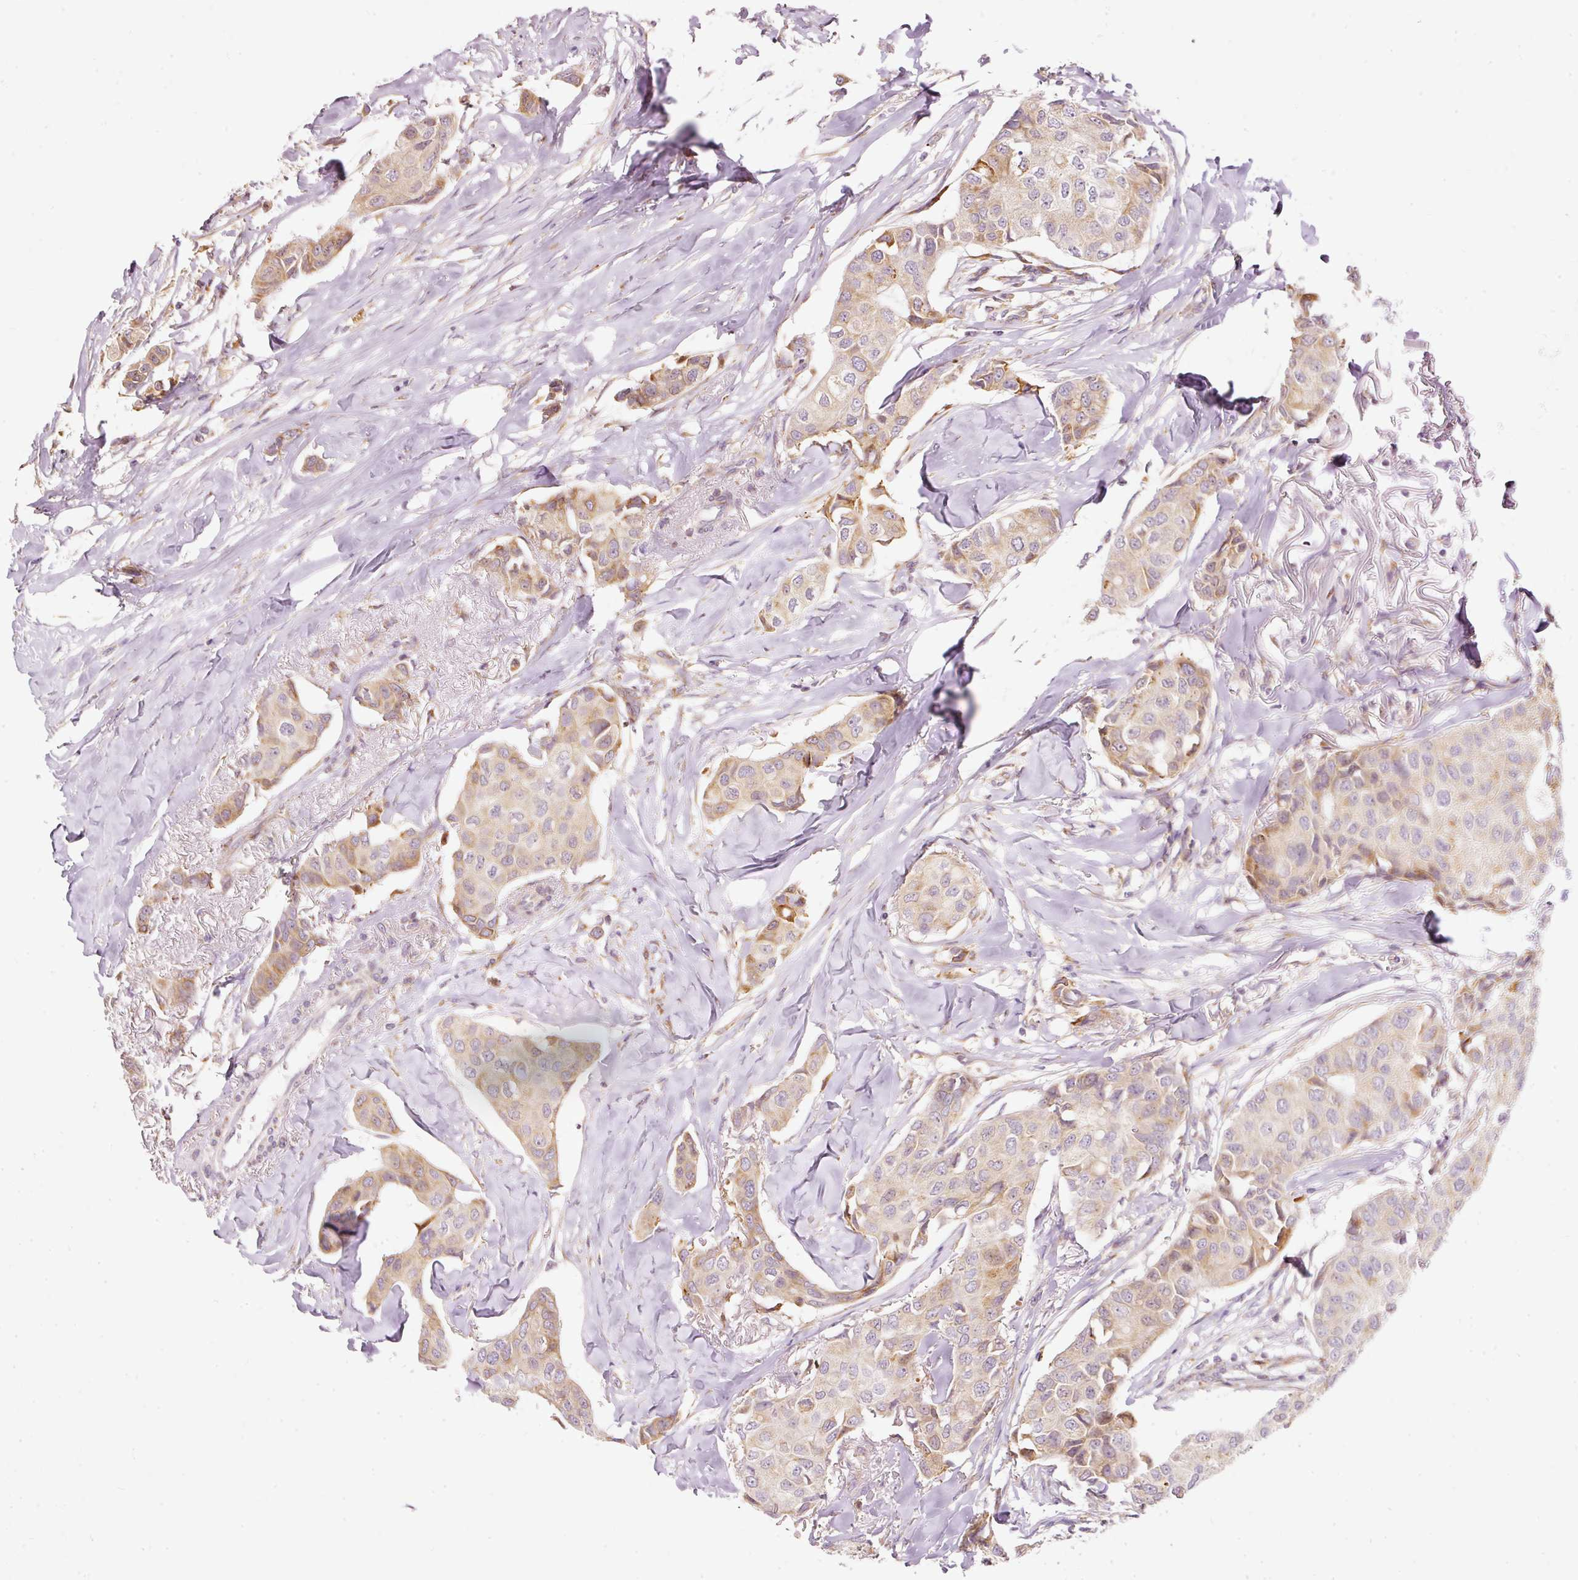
{"staining": {"intensity": "moderate", "quantity": "<25%", "location": "cytoplasmic/membranous"}, "tissue": "breast cancer", "cell_type": "Tumor cells", "image_type": "cancer", "snomed": [{"axis": "morphology", "description": "Duct carcinoma"}, {"axis": "topography", "description": "Breast"}], "caption": "A high-resolution micrograph shows IHC staining of invasive ductal carcinoma (breast), which shows moderate cytoplasmic/membranous staining in about <25% of tumor cells.", "gene": "SNAPC5", "patient": {"sex": "female", "age": 80}}